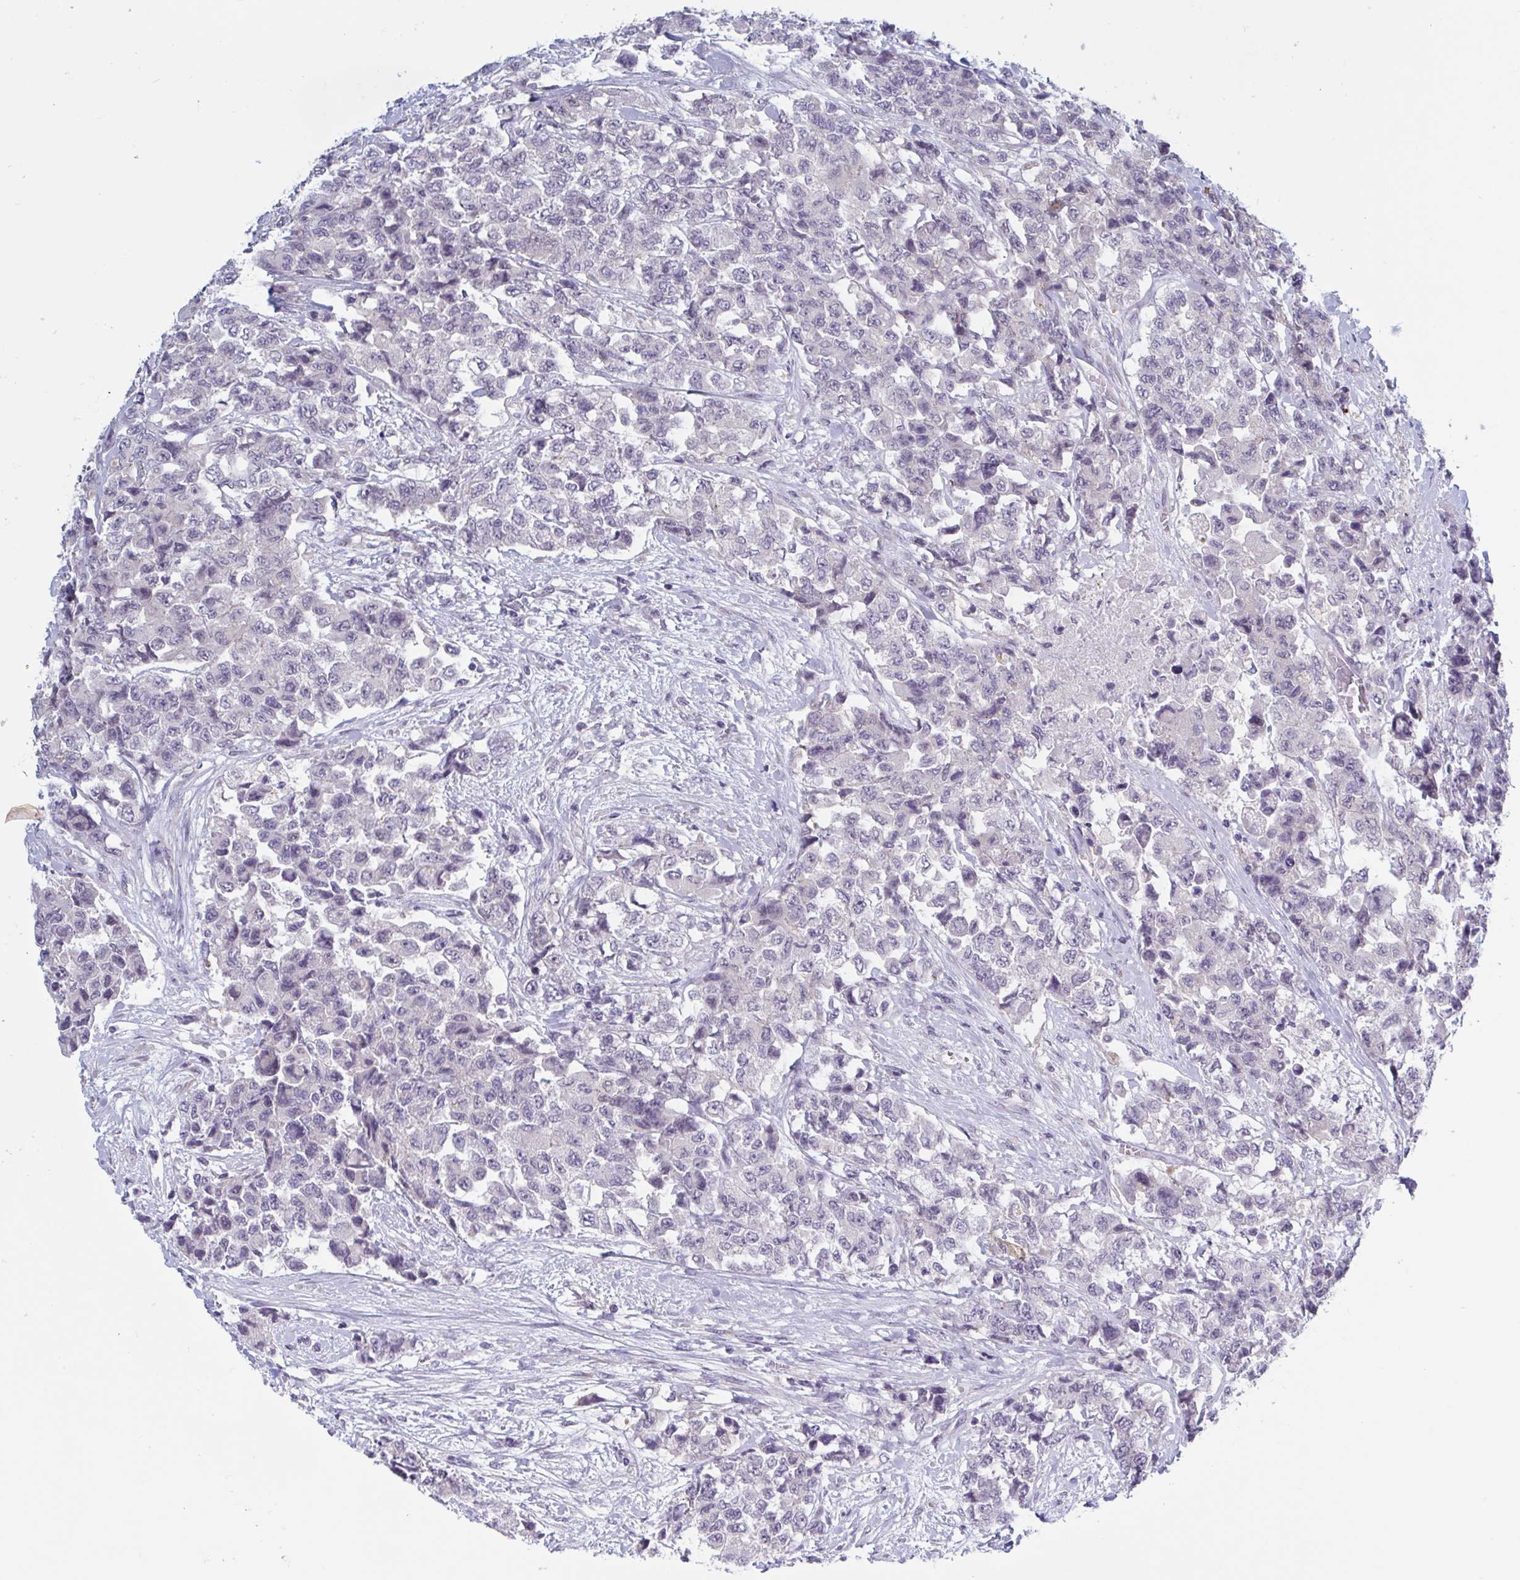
{"staining": {"intensity": "negative", "quantity": "none", "location": "none"}, "tissue": "urothelial cancer", "cell_type": "Tumor cells", "image_type": "cancer", "snomed": [{"axis": "morphology", "description": "Urothelial carcinoma, High grade"}, {"axis": "topography", "description": "Urinary bladder"}], "caption": "Immunohistochemistry histopathology image of high-grade urothelial carcinoma stained for a protein (brown), which shows no expression in tumor cells. The staining was performed using DAB to visualize the protein expression in brown, while the nuclei were stained in blue with hematoxylin (Magnification: 20x).", "gene": "TCEAL8", "patient": {"sex": "female", "age": 78}}